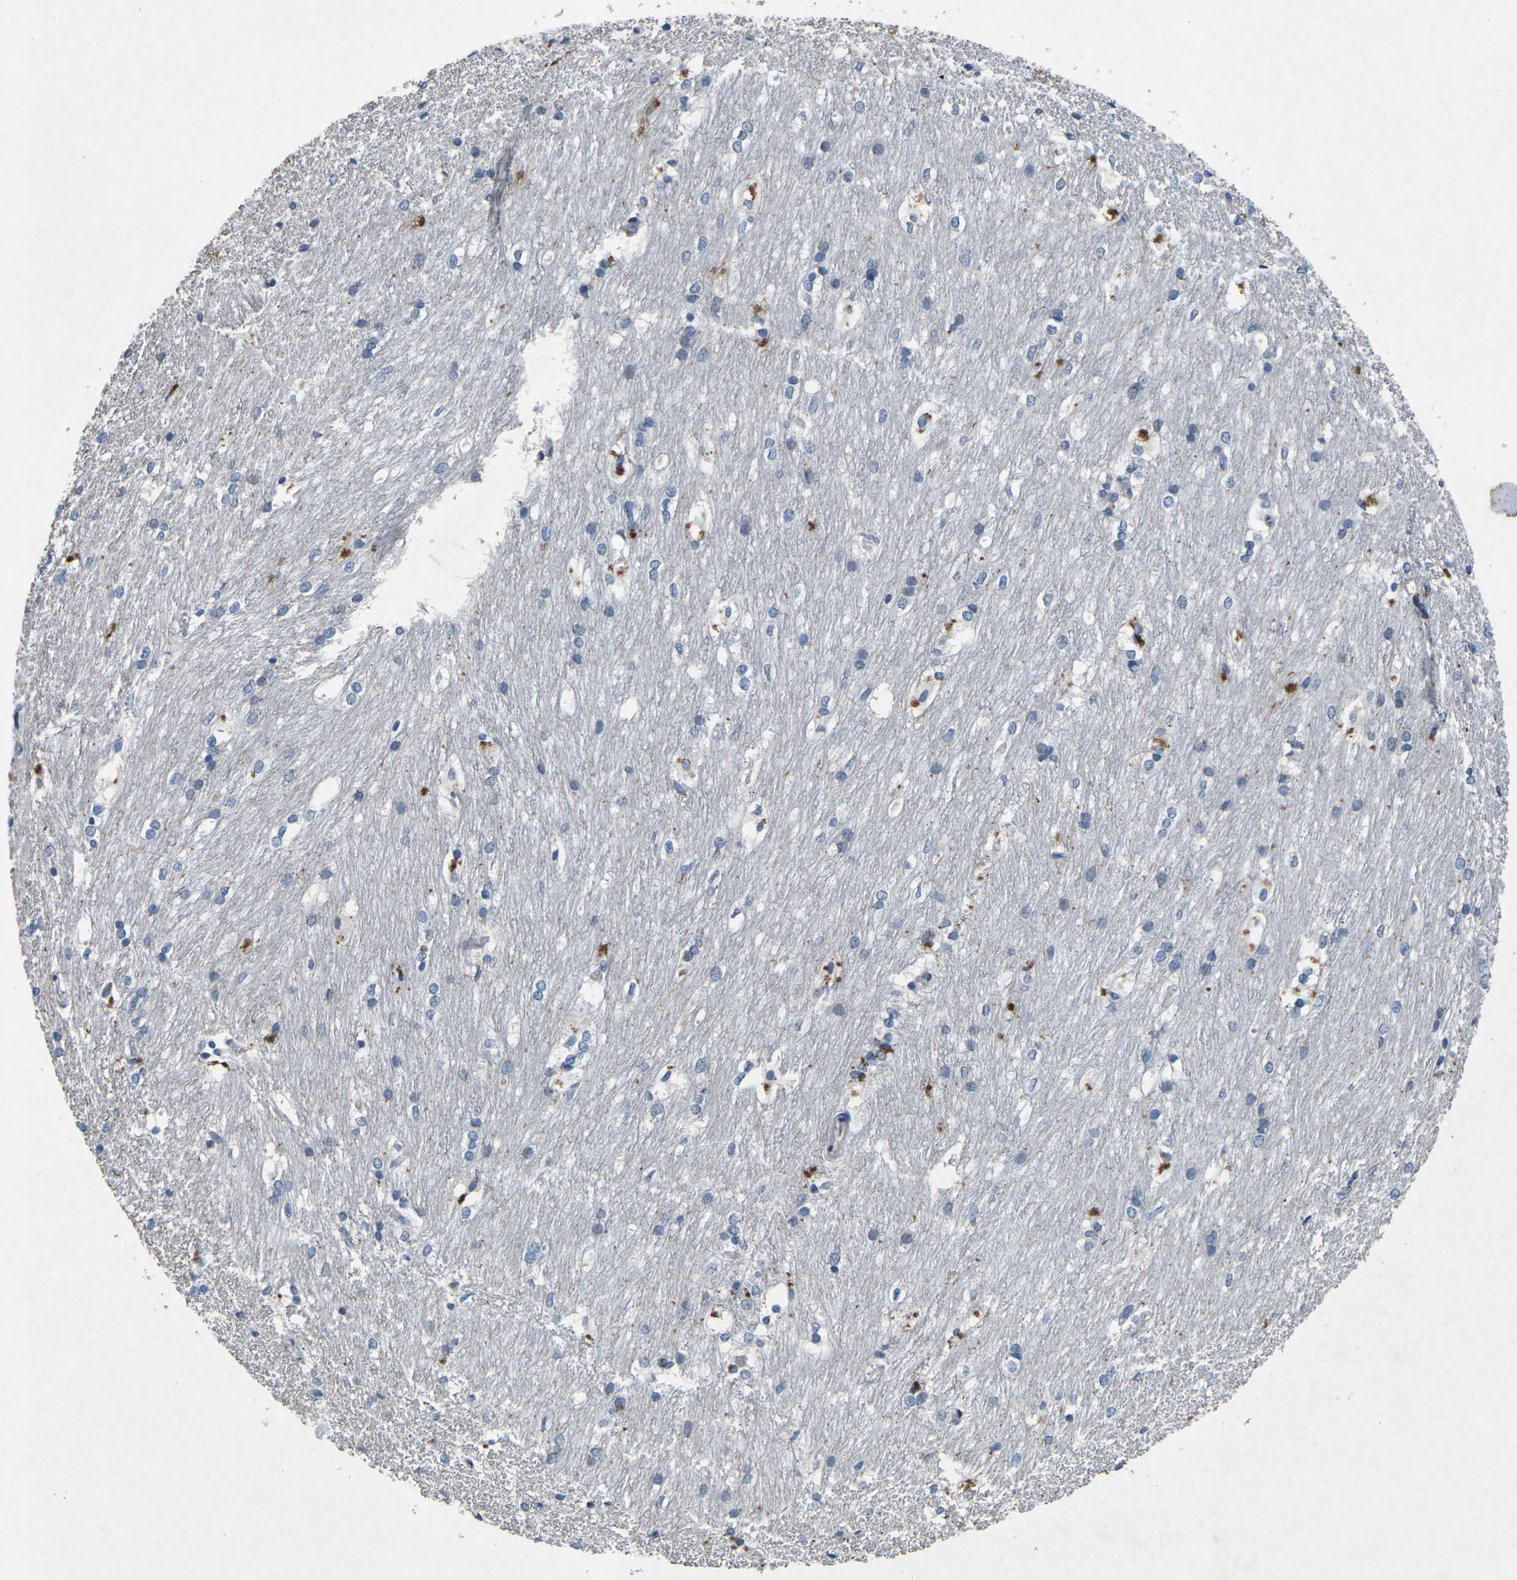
{"staining": {"intensity": "strong", "quantity": "<25%", "location": "cytoplasmic/membranous"}, "tissue": "caudate", "cell_type": "Glial cells", "image_type": "normal", "snomed": [{"axis": "morphology", "description": "Normal tissue, NOS"}, {"axis": "topography", "description": "Lateral ventricle wall"}], "caption": "This micrograph exhibits immunohistochemistry (IHC) staining of normal human caudate, with medium strong cytoplasmic/membranous staining in about <25% of glial cells.", "gene": "PLG", "patient": {"sex": "female", "age": 19}}